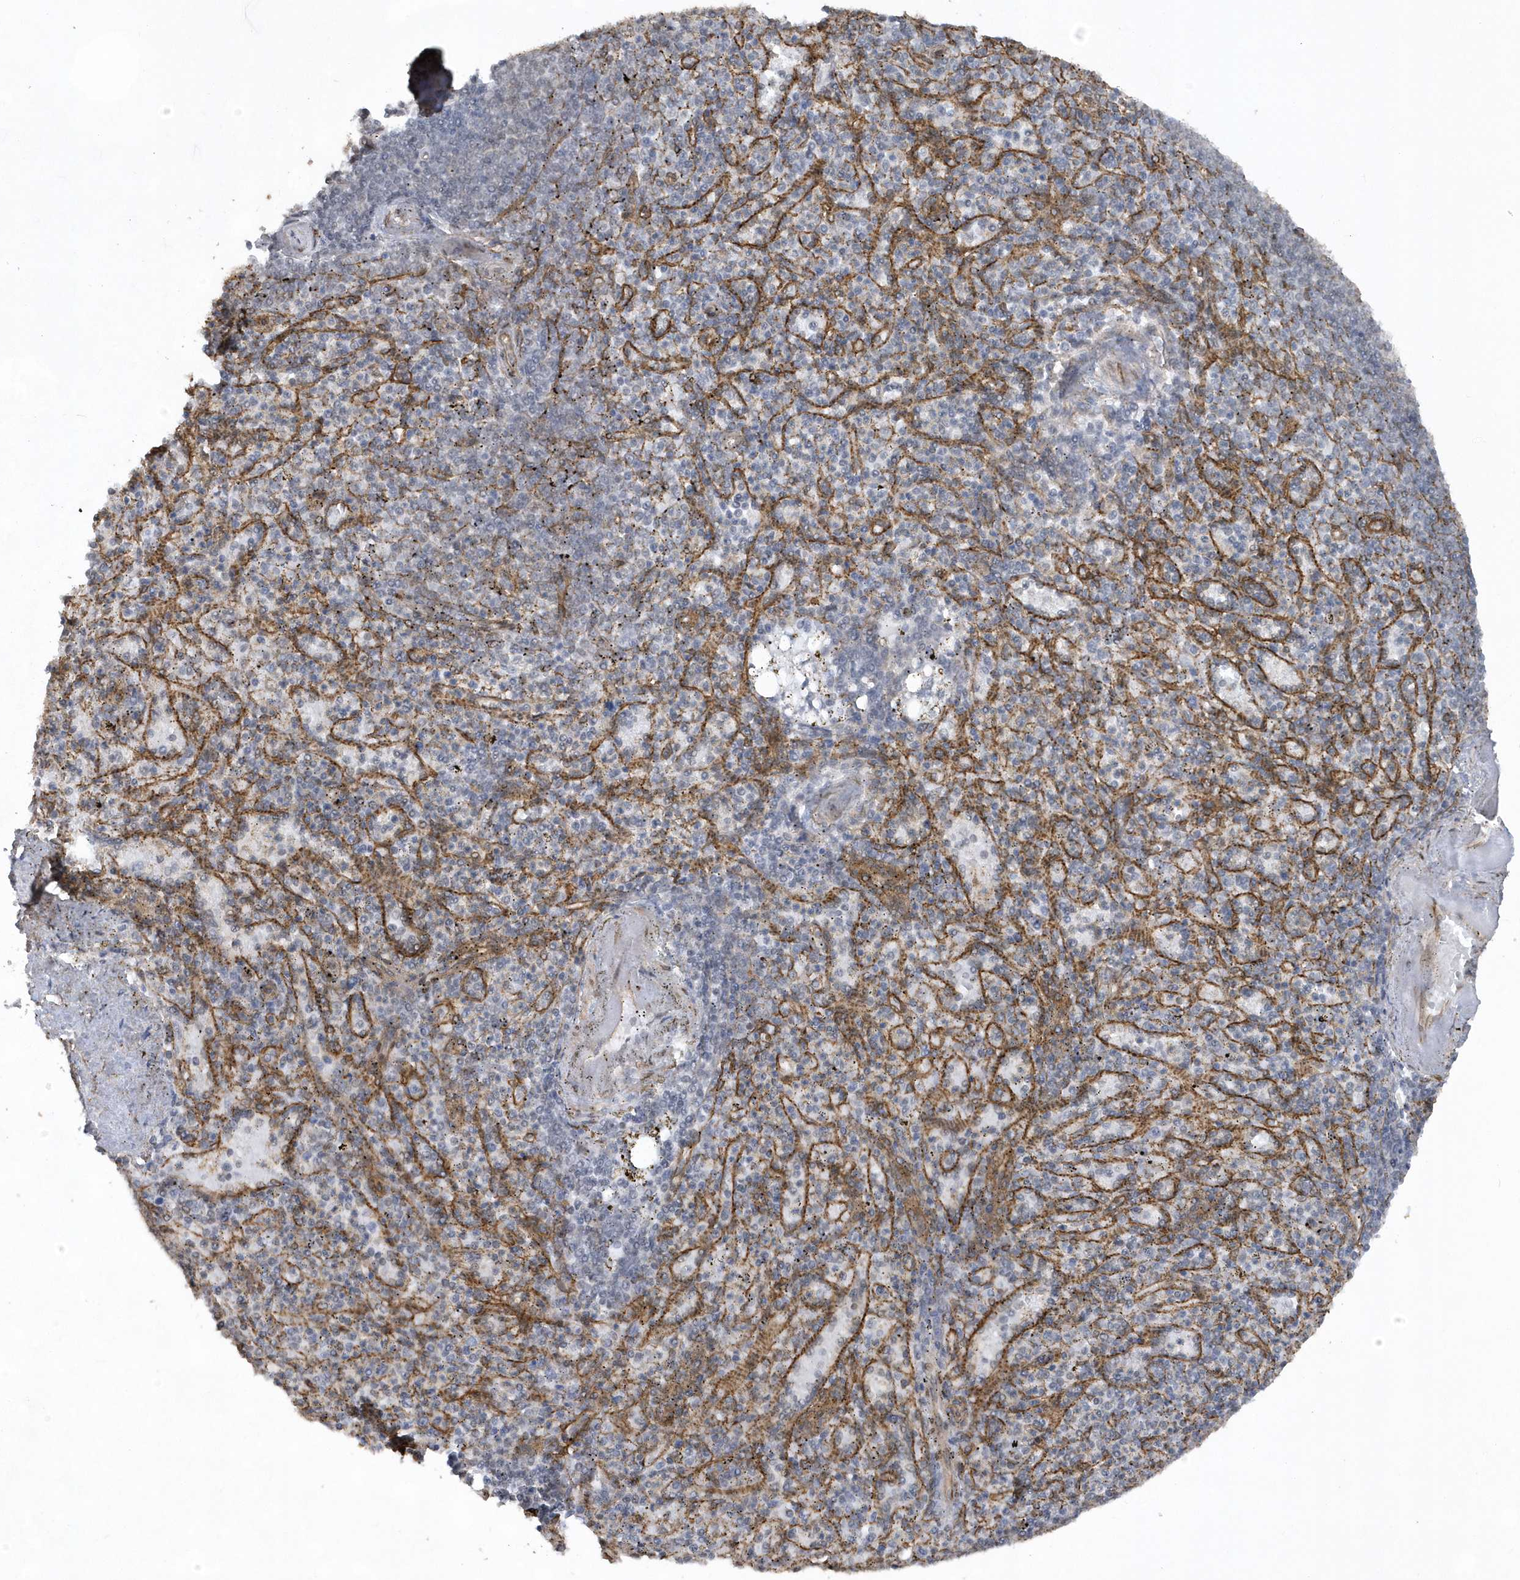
{"staining": {"intensity": "negative", "quantity": "none", "location": "none"}, "tissue": "spleen", "cell_type": "Cells in red pulp", "image_type": "normal", "snomed": [{"axis": "morphology", "description": "Normal tissue, NOS"}, {"axis": "topography", "description": "Spleen"}], "caption": "The immunohistochemistry (IHC) micrograph has no significant positivity in cells in red pulp of spleen.", "gene": "RAI14", "patient": {"sex": "female", "age": 74}}